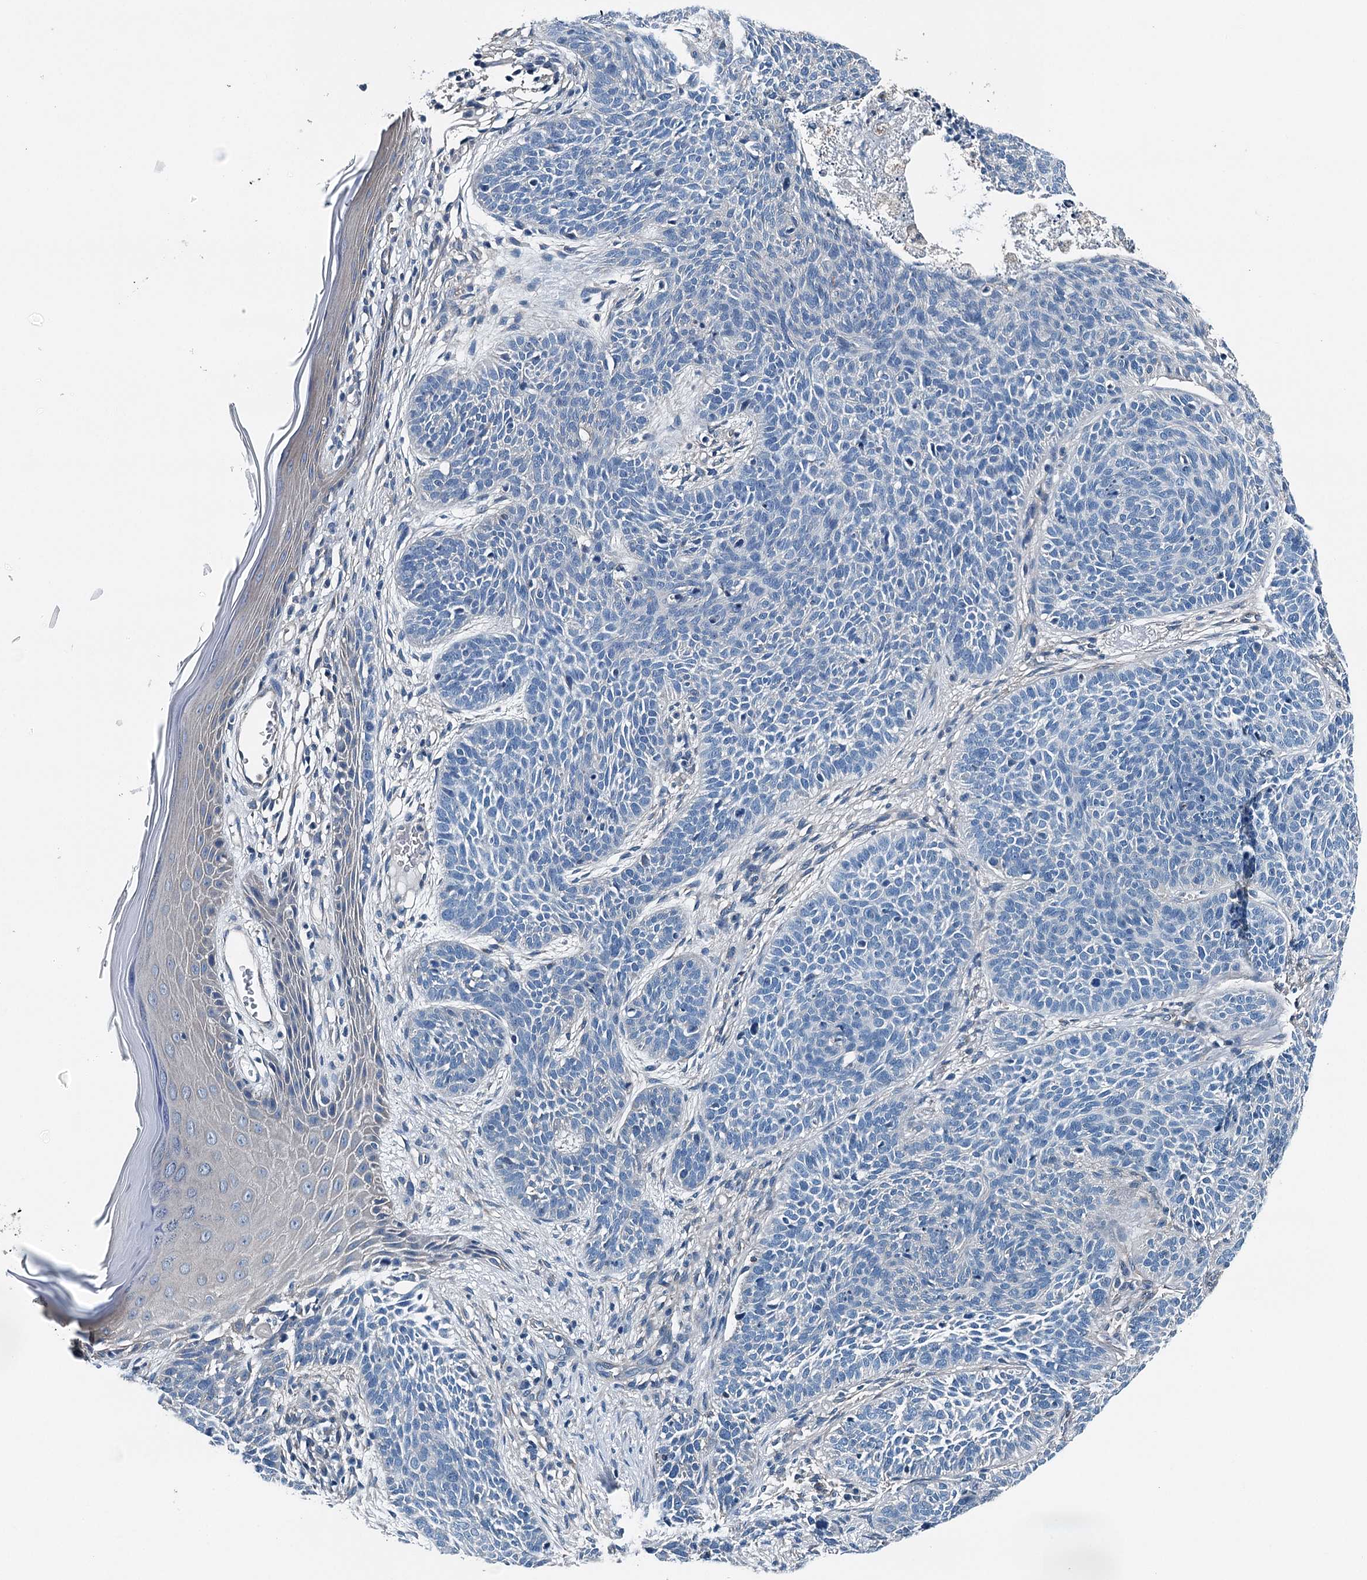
{"staining": {"intensity": "negative", "quantity": "none", "location": "none"}, "tissue": "skin cancer", "cell_type": "Tumor cells", "image_type": "cancer", "snomed": [{"axis": "morphology", "description": "Basal cell carcinoma"}, {"axis": "topography", "description": "Skin"}], "caption": "DAB (3,3'-diaminobenzidine) immunohistochemical staining of skin basal cell carcinoma exhibits no significant staining in tumor cells.", "gene": "BHMT", "patient": {"sex": "male", "age": 85}}